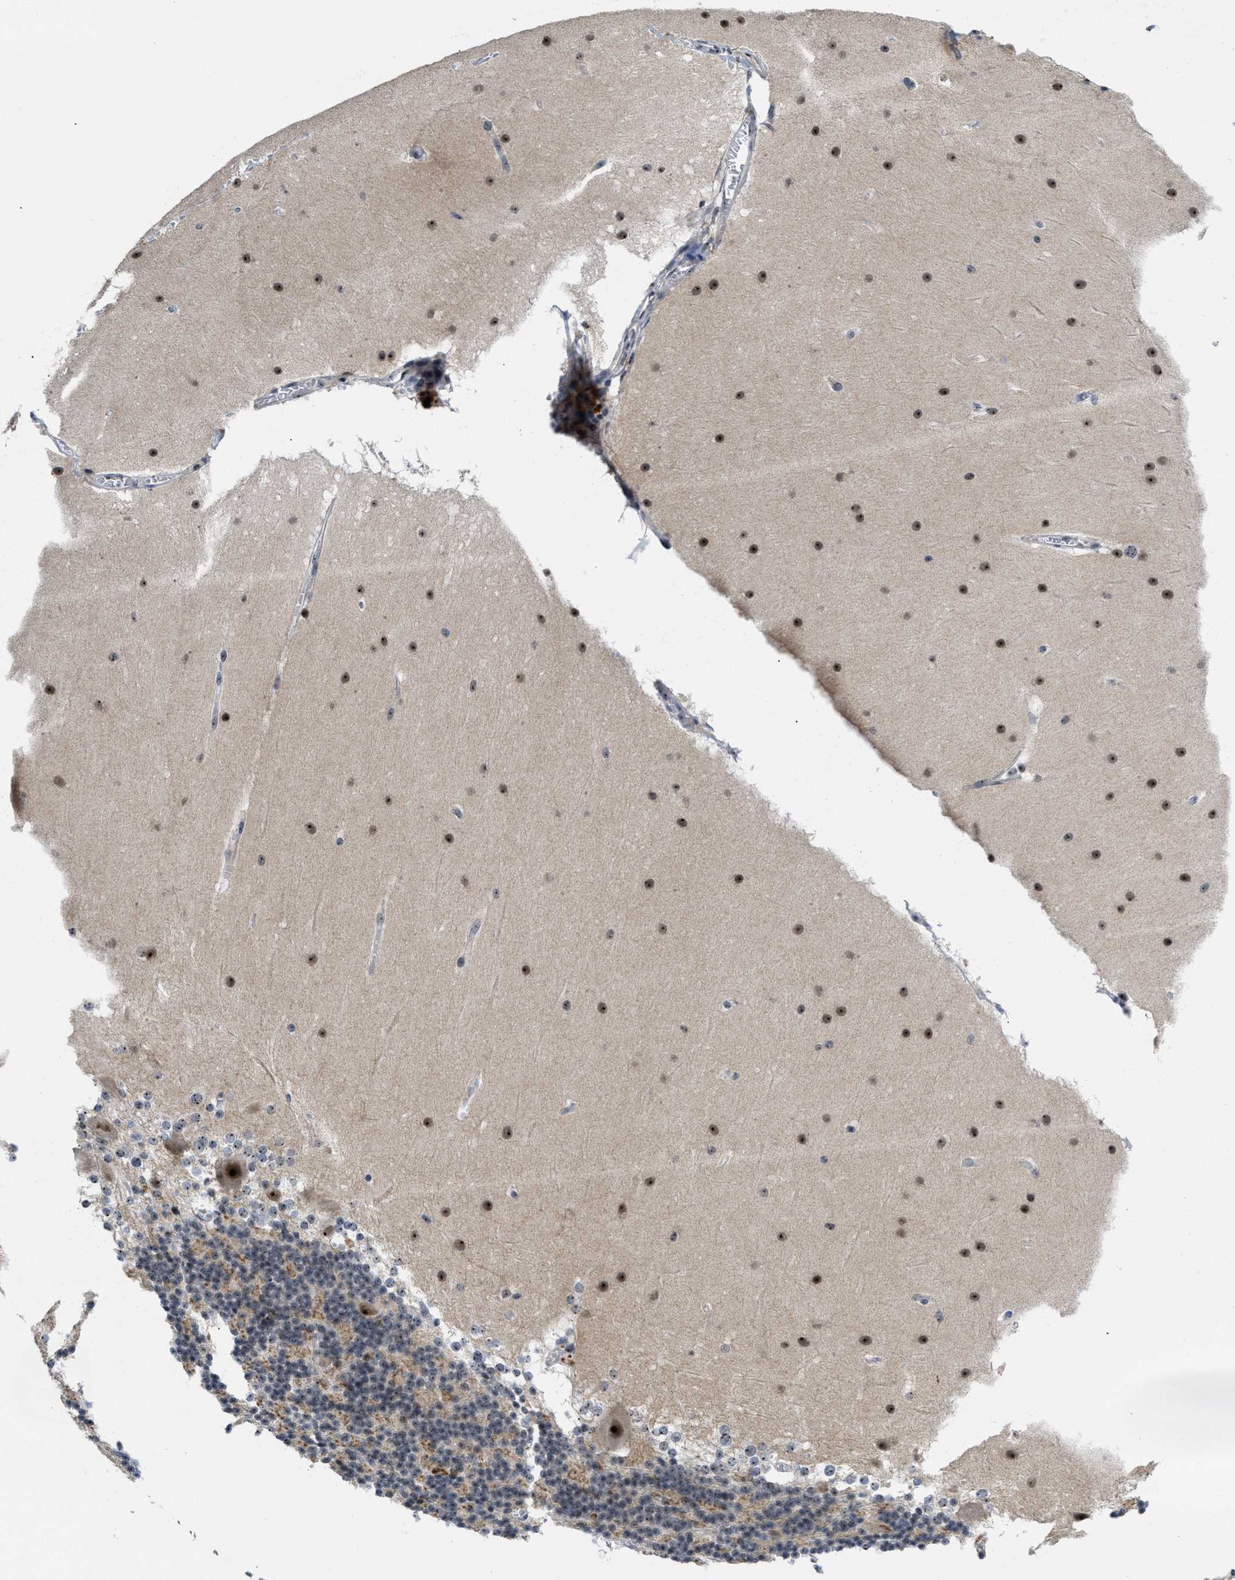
{"staining": {"intensity": "moderate", "quantity": "25%-75%", "location": "cytoplasmic/membranous,nuclear"}, "tissue": "cerebellum", "cell_type": "Cells in granular layer", "image_type": "normal", "snomed": [{"axis": "morphology", "description": "Normal tissue, NOS"}, {"axis": "topography", "description": "Cerebellum"}], "caption": "Immunohistochemistry (IHC) staining of benign cerebellum, which exhibits medium levels of moderate cytoplasmic/membranous,nuclear staining in approximately 25%-75% of cells in granular layer indicating moderate cytoplasmic/membranous,nuclear protein expression. The staining was performed using DAB (3,3'-diaminobenzidine) (brown) for protein detection and nuclei were counterstained in hematoxylin (blue).", "gene": "NOP58", "patient": {"sex": "female", "age": 19}}